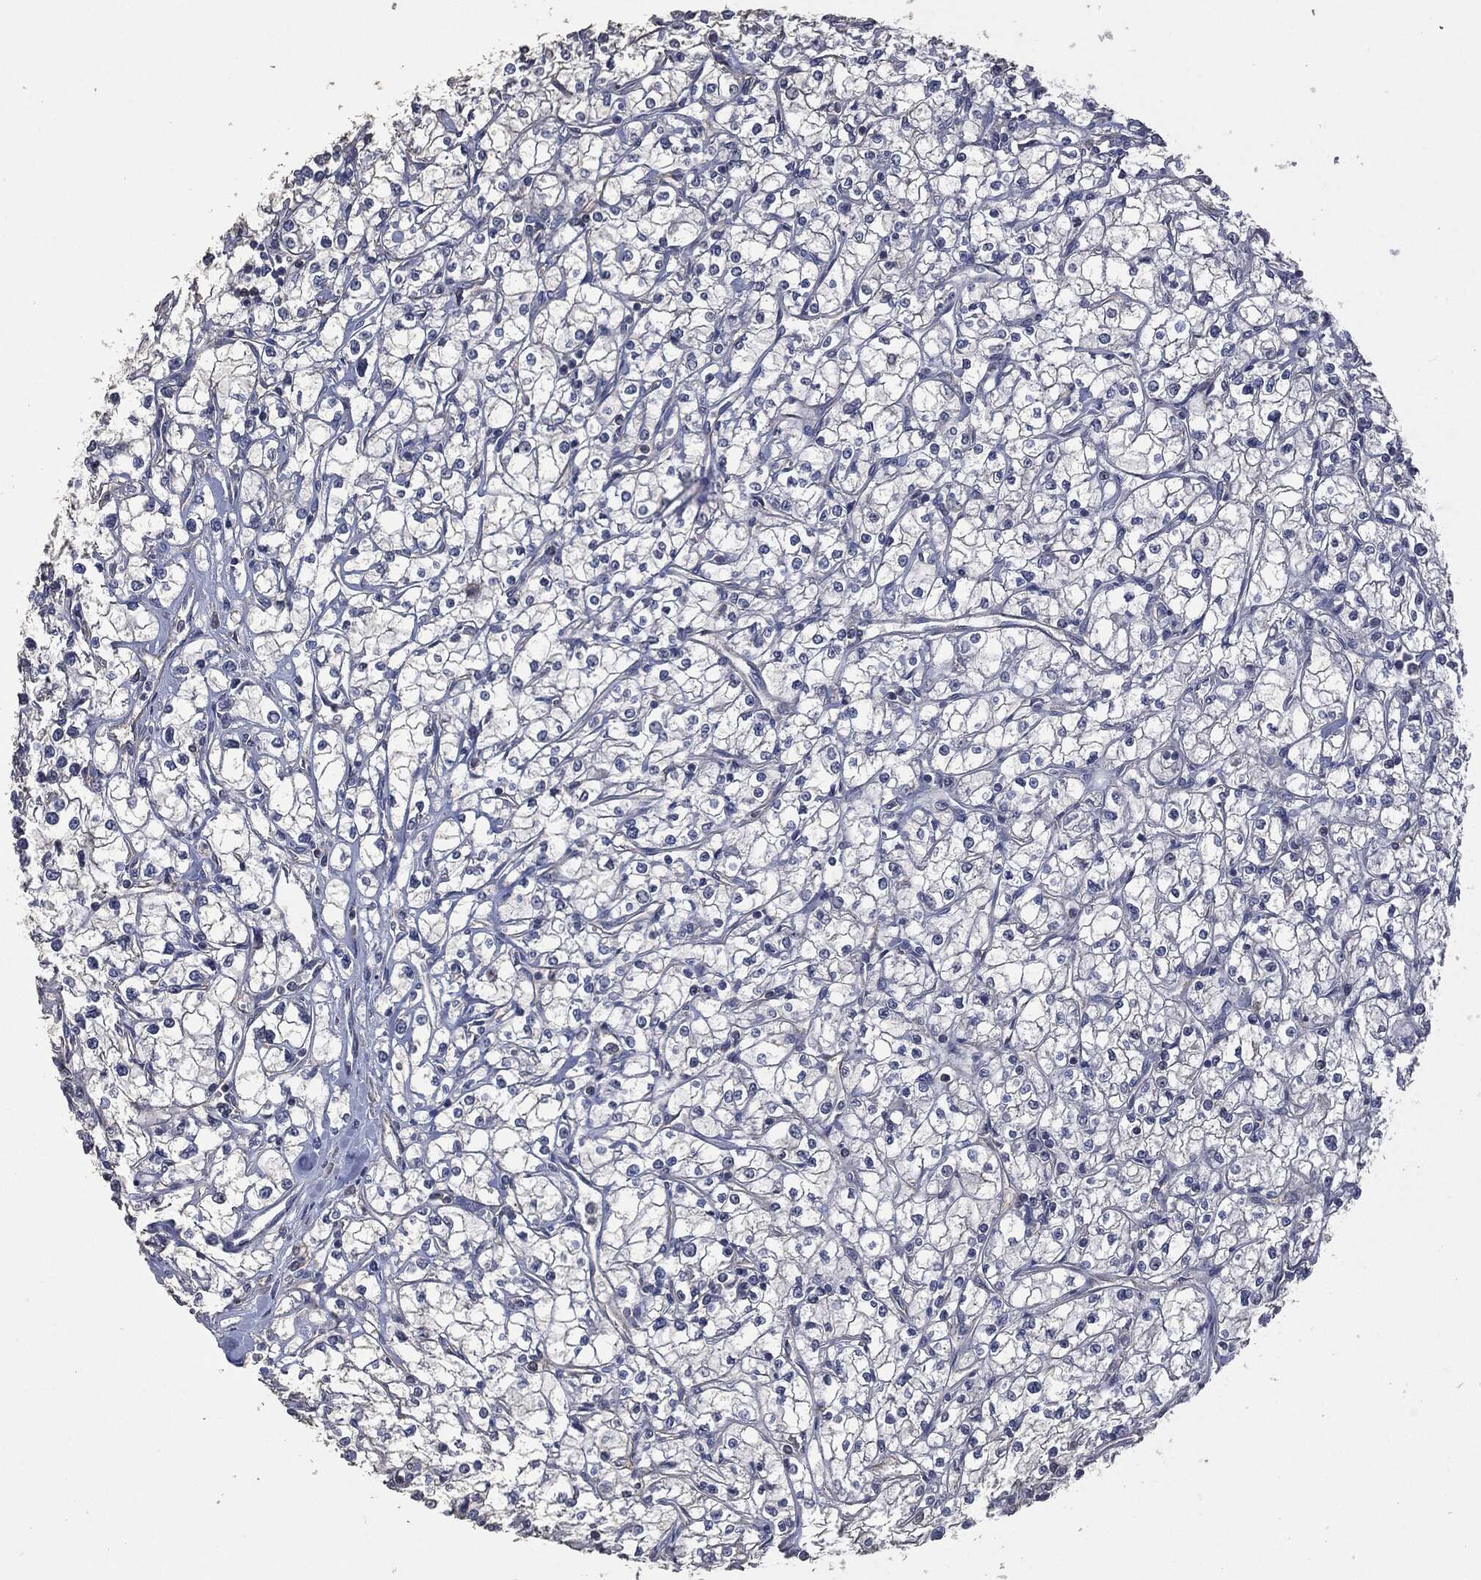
{"staining": {"intensity": "negative", "quantity": "none", "location": "none"}, "tissue": "renal cancer", "cell_type": "Tumor cells", "image_type": "cancer", "snomed": [{"axis": "morphology", "description": "Adenocarcinoma, NOS"}, {"axis": "topography", "description": "Kidney"}], "caption": "High power microscopy image of an immunohistochemistry photomicrograph of renal cancer (adenocarcinoma), revealing no significant positivity in tumor cells.", "gene": "MSLN", "patient": {"sex": "male", "age": 67}}